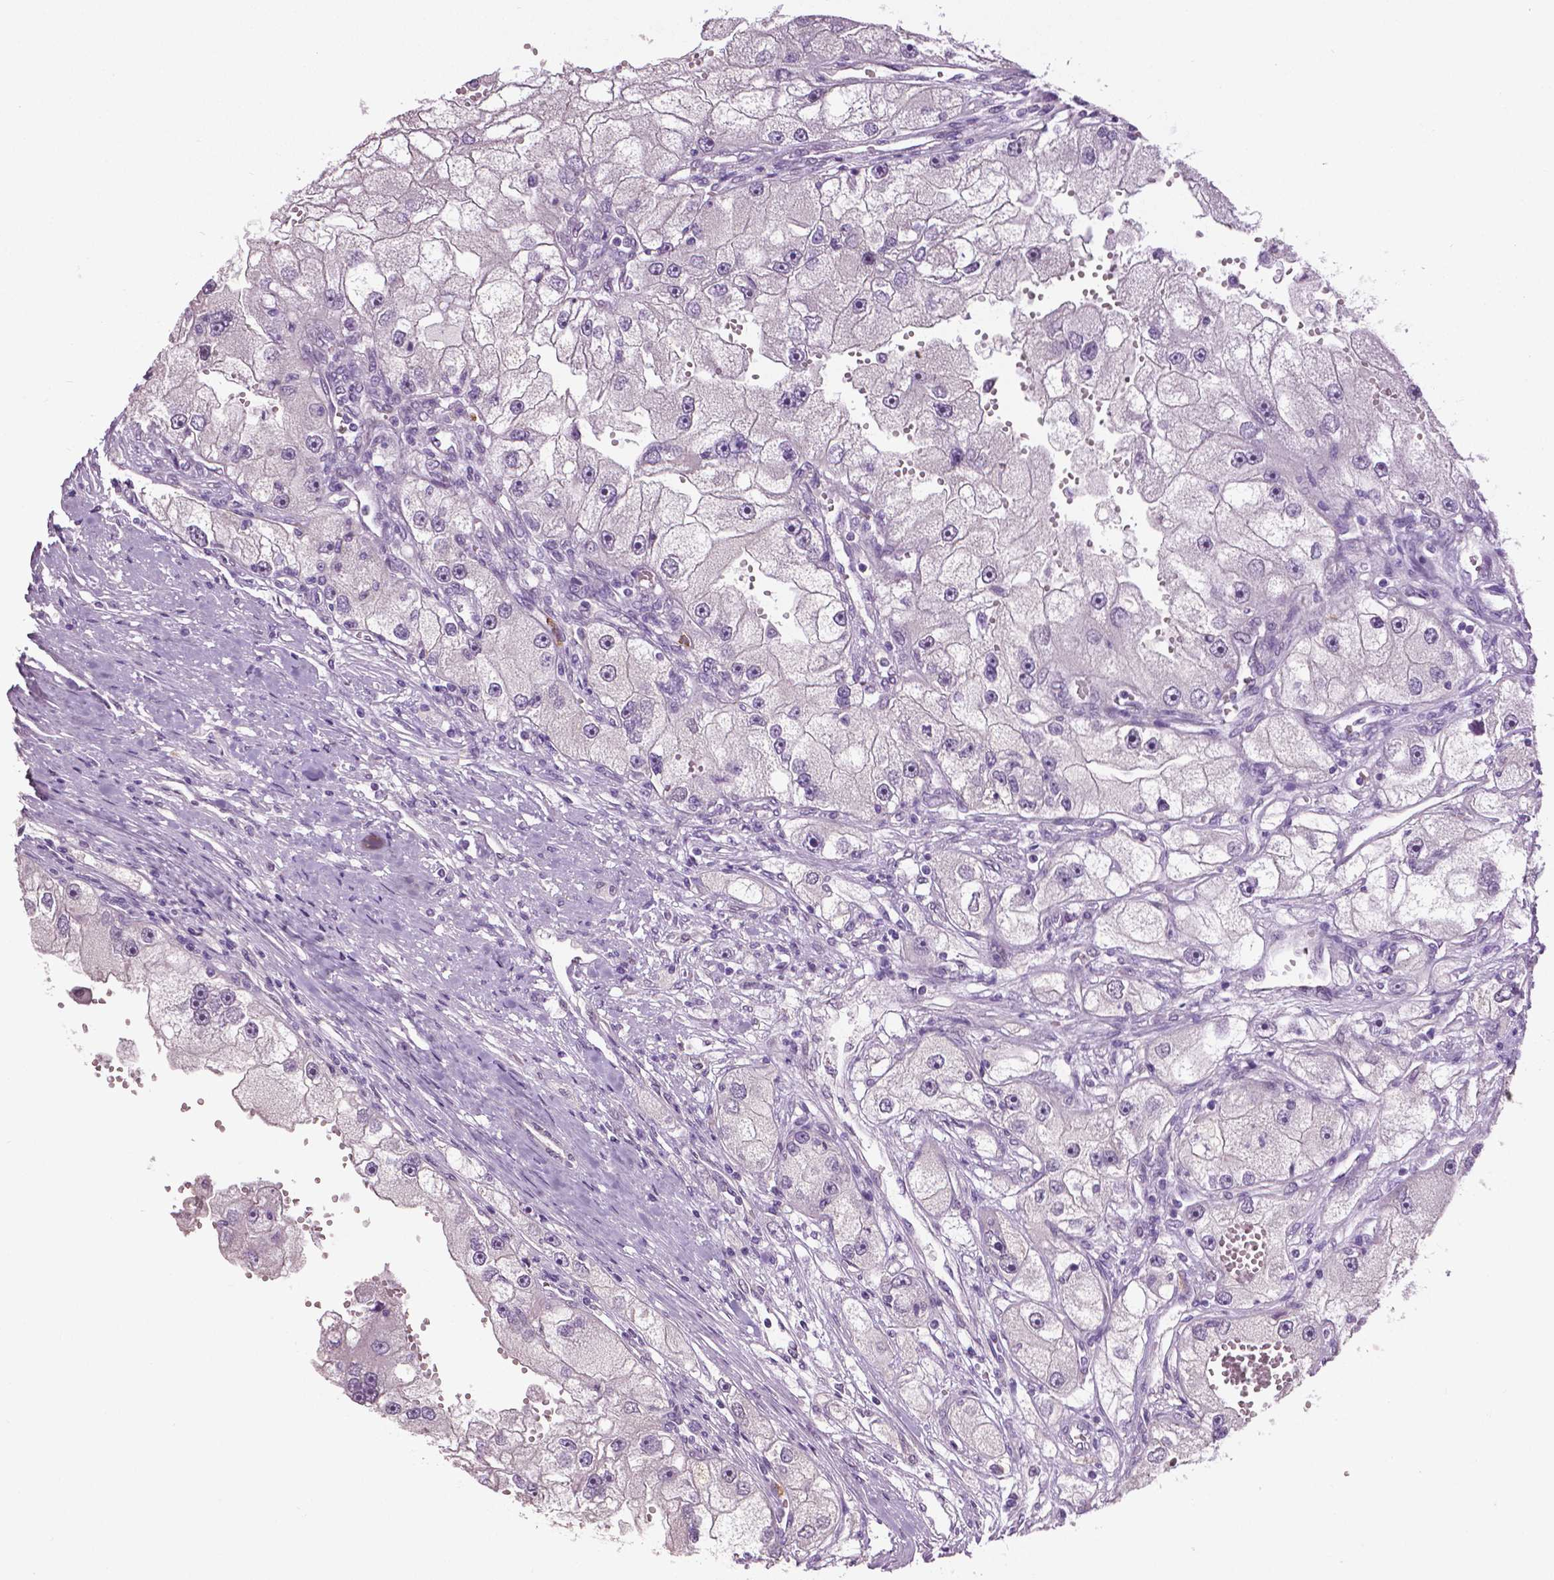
{"staining": {"intensity": "negative", "quantity": "none", "location": "none"}, "tissue": "renal cancer", "cell_type": "Tumor cells", "image_type": "cancer", "snomed": [{"axis": "morphology", "description": "Adenocarcinoma, NOS"}, {"axis": "topography", "description": "Kidney"}], "caption": "Immunohistochemistry (IHC) micrograph of human renal cancer (adenocarcinoma) stained for a protein (brown), which demonstrates no expression in tumor cells.", "gene": "PTPN5", "patient": {"sex": "male", "age": 63}}